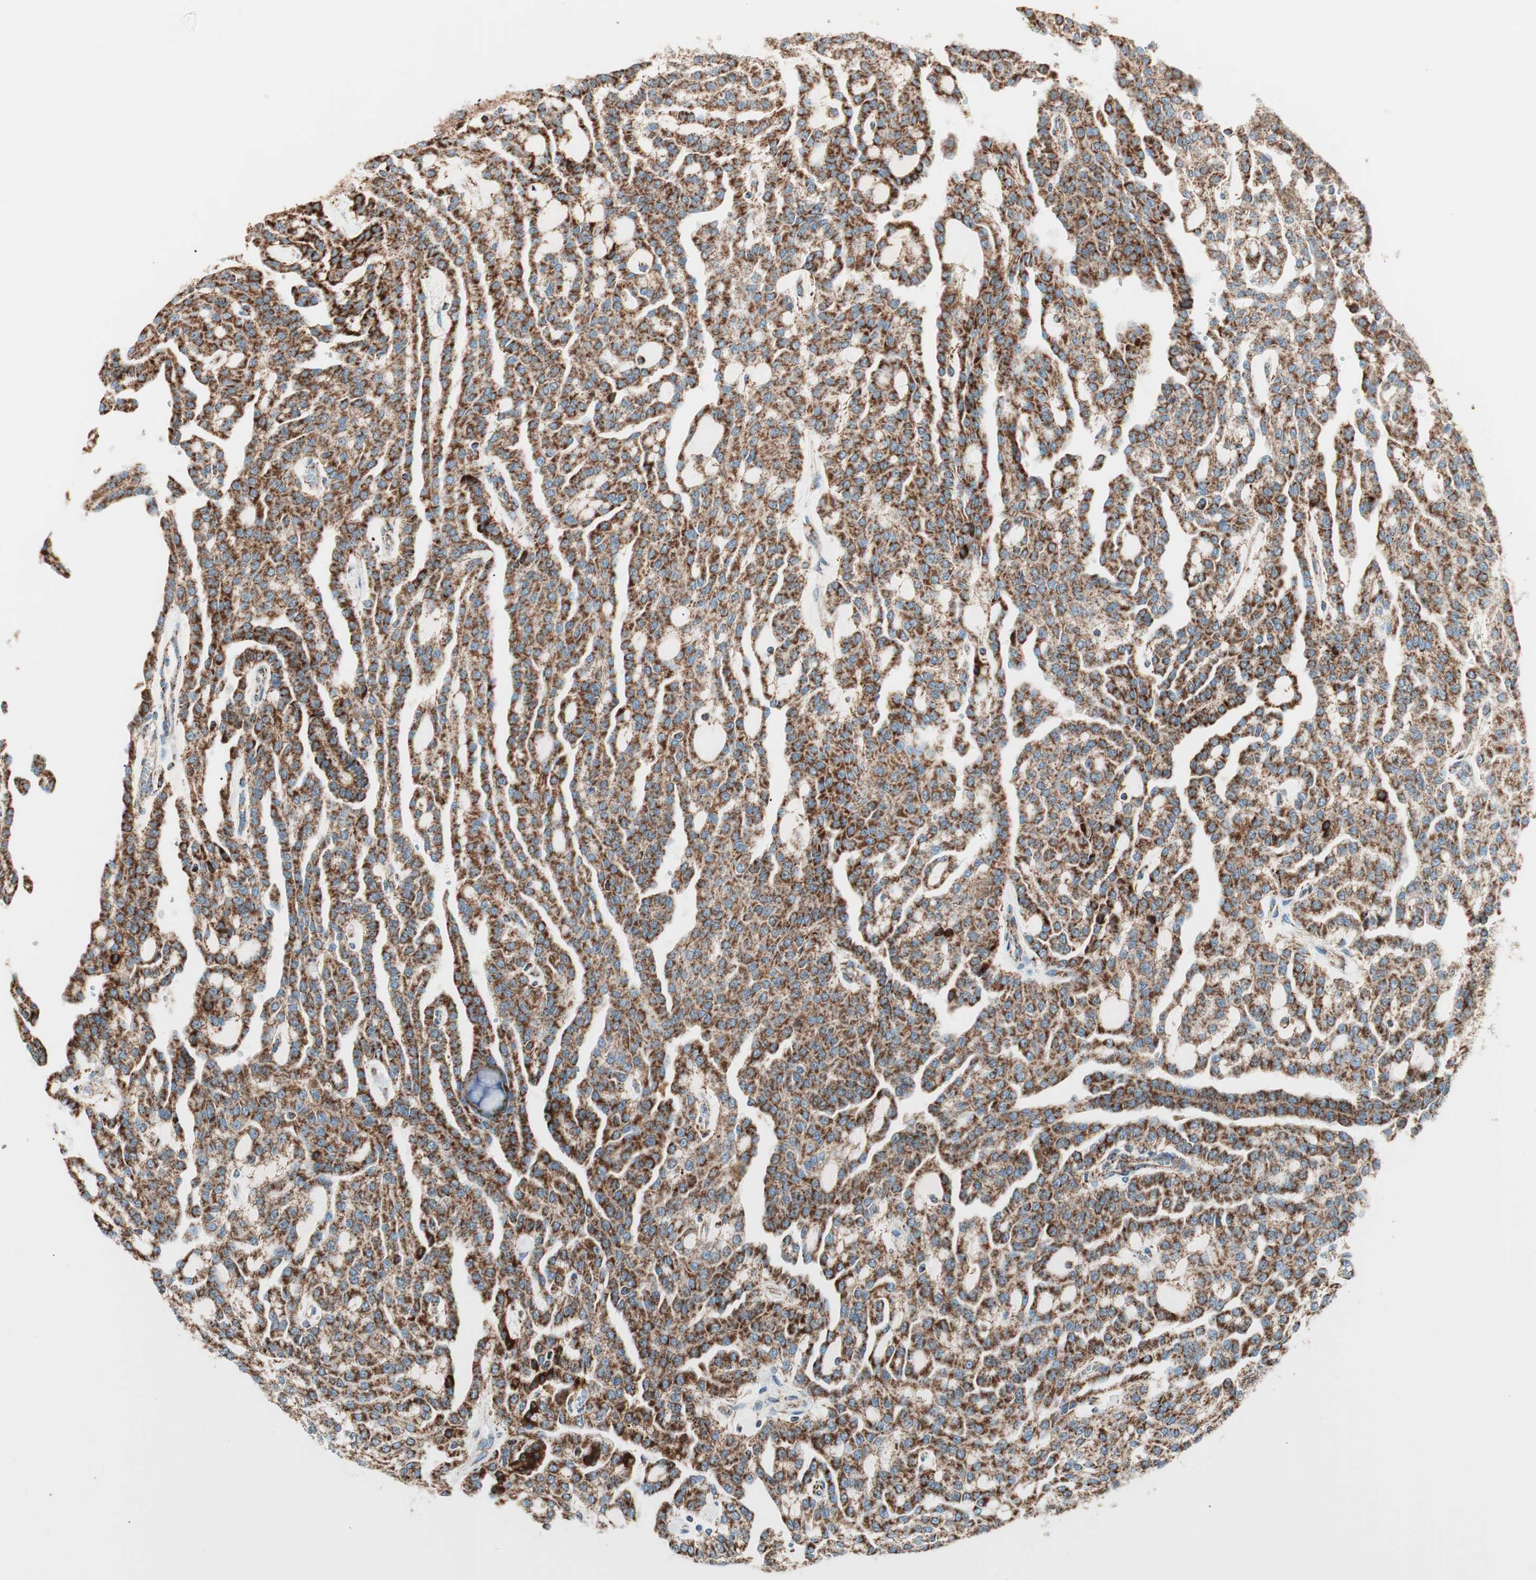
{"staining": {"intensity": "strong", "quantity": ">75%", "location": "cytoplasmic/membranous"}, "tissue": "renal cancer", "cell_type": "Tumor cells", "image_type": "cancer", "snomed": [{"axis": "morphology", "description": "Adenocarcinoma, NOS"}, {"axis": "topography", "description": "Kidney"}], "caption": "Adenocarcinoma (renal) stained with DAB (3,3'-diaminobenzidine) immunohistochemistry reveals high levels of strong cytoplasmic/membranous positivity in about >75% of tumor cells.", "gene": "TOMM22", "patient": {"sex": "male", "age": 63}}